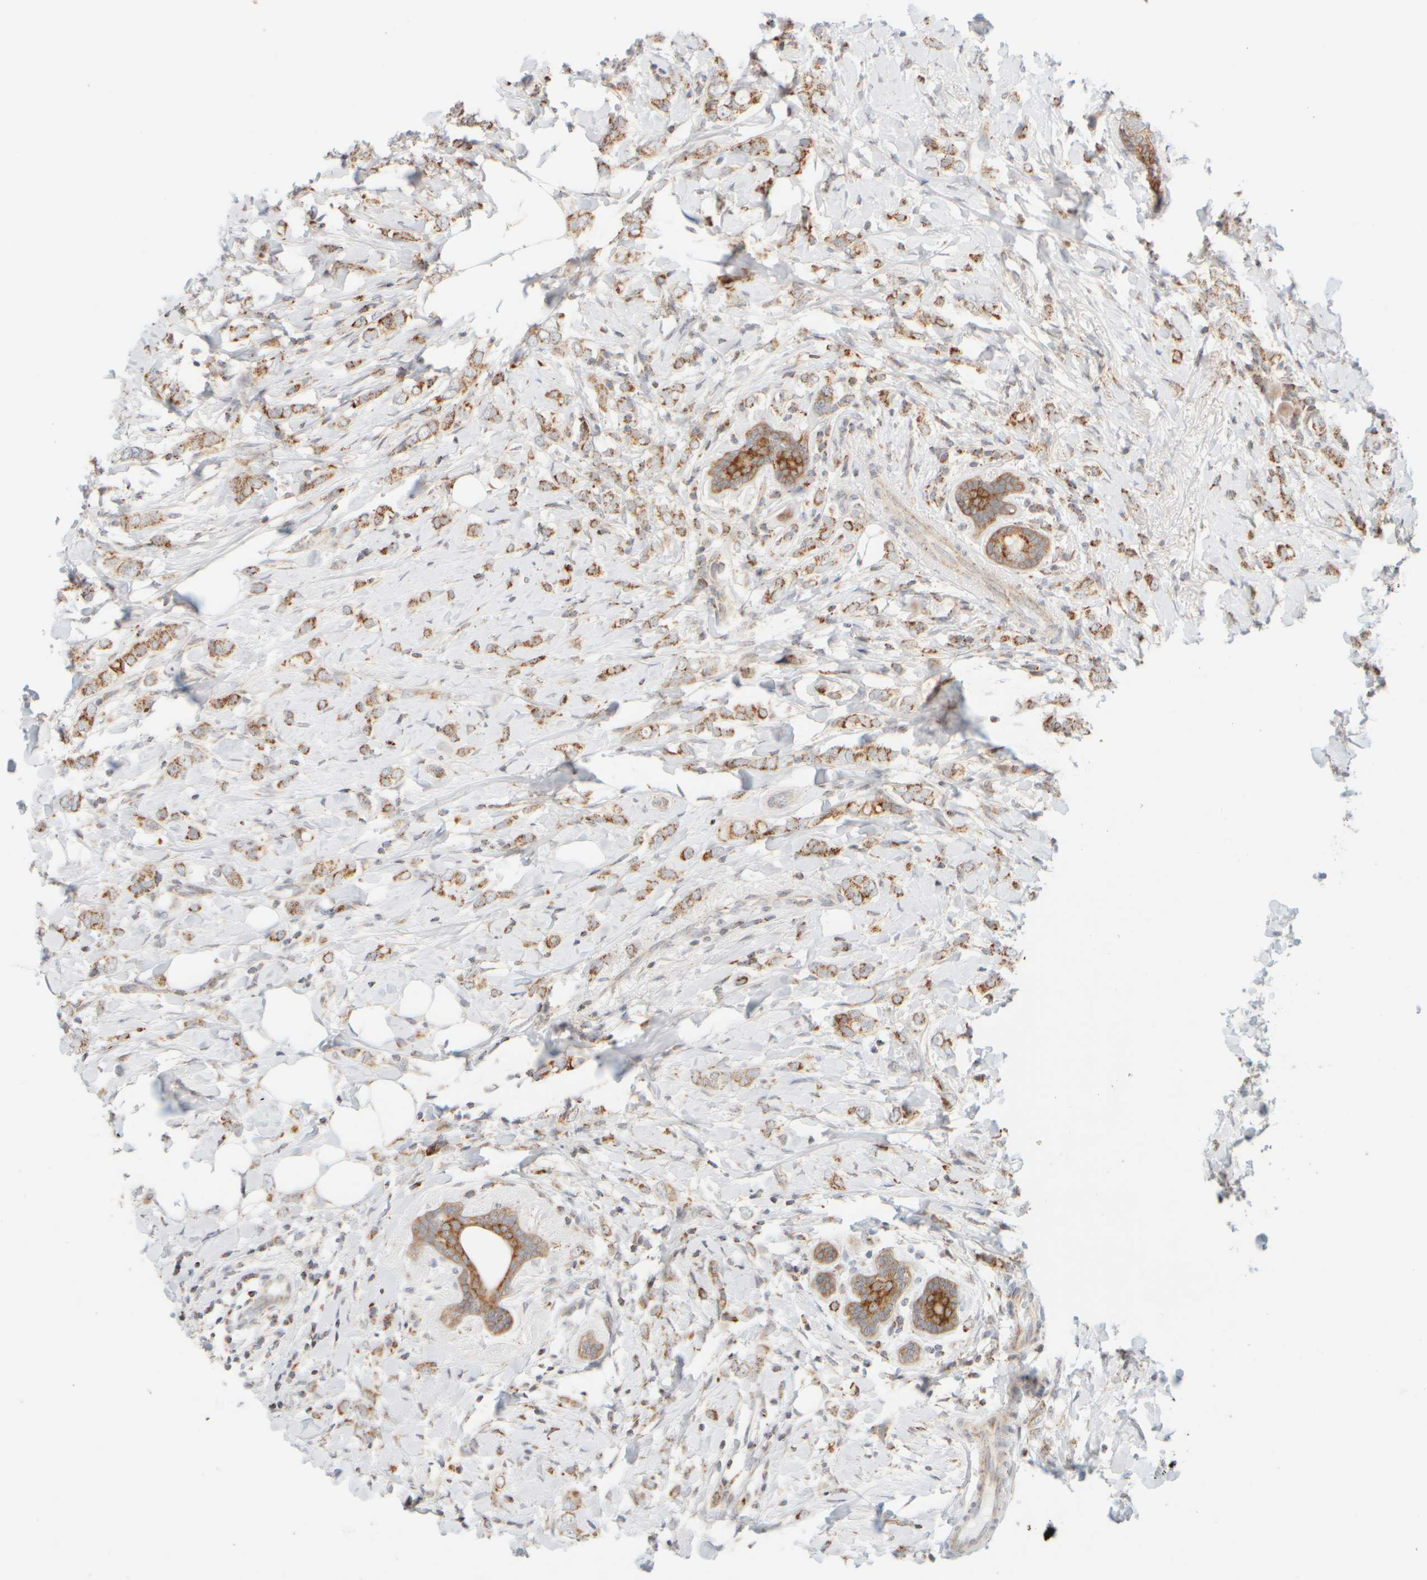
{"staining": {"intensity": "moderate", "quantity": ">75%", "location": "cytoplasmic/membranous"}, "tissue": "breast cancer", "cell_type": "Tumor cells", "image_type": "cancer", "snomed": [{"axis": "morphology", "description": "Normal tissue, NOS"}, {"axis": "morphology", "description": "Lobular carcinoma"}, {"axis": "topography", "description": "Breast"}], "caption": "Lobular carcinoma (breast) stained with immunohistochemistry (IHC) exhibits moderate cytoplasmic/membranous staining in approximately >75% of tumor cells.", "gene": "PPM1K", "patient": {"sex": "female", "age": 47}}